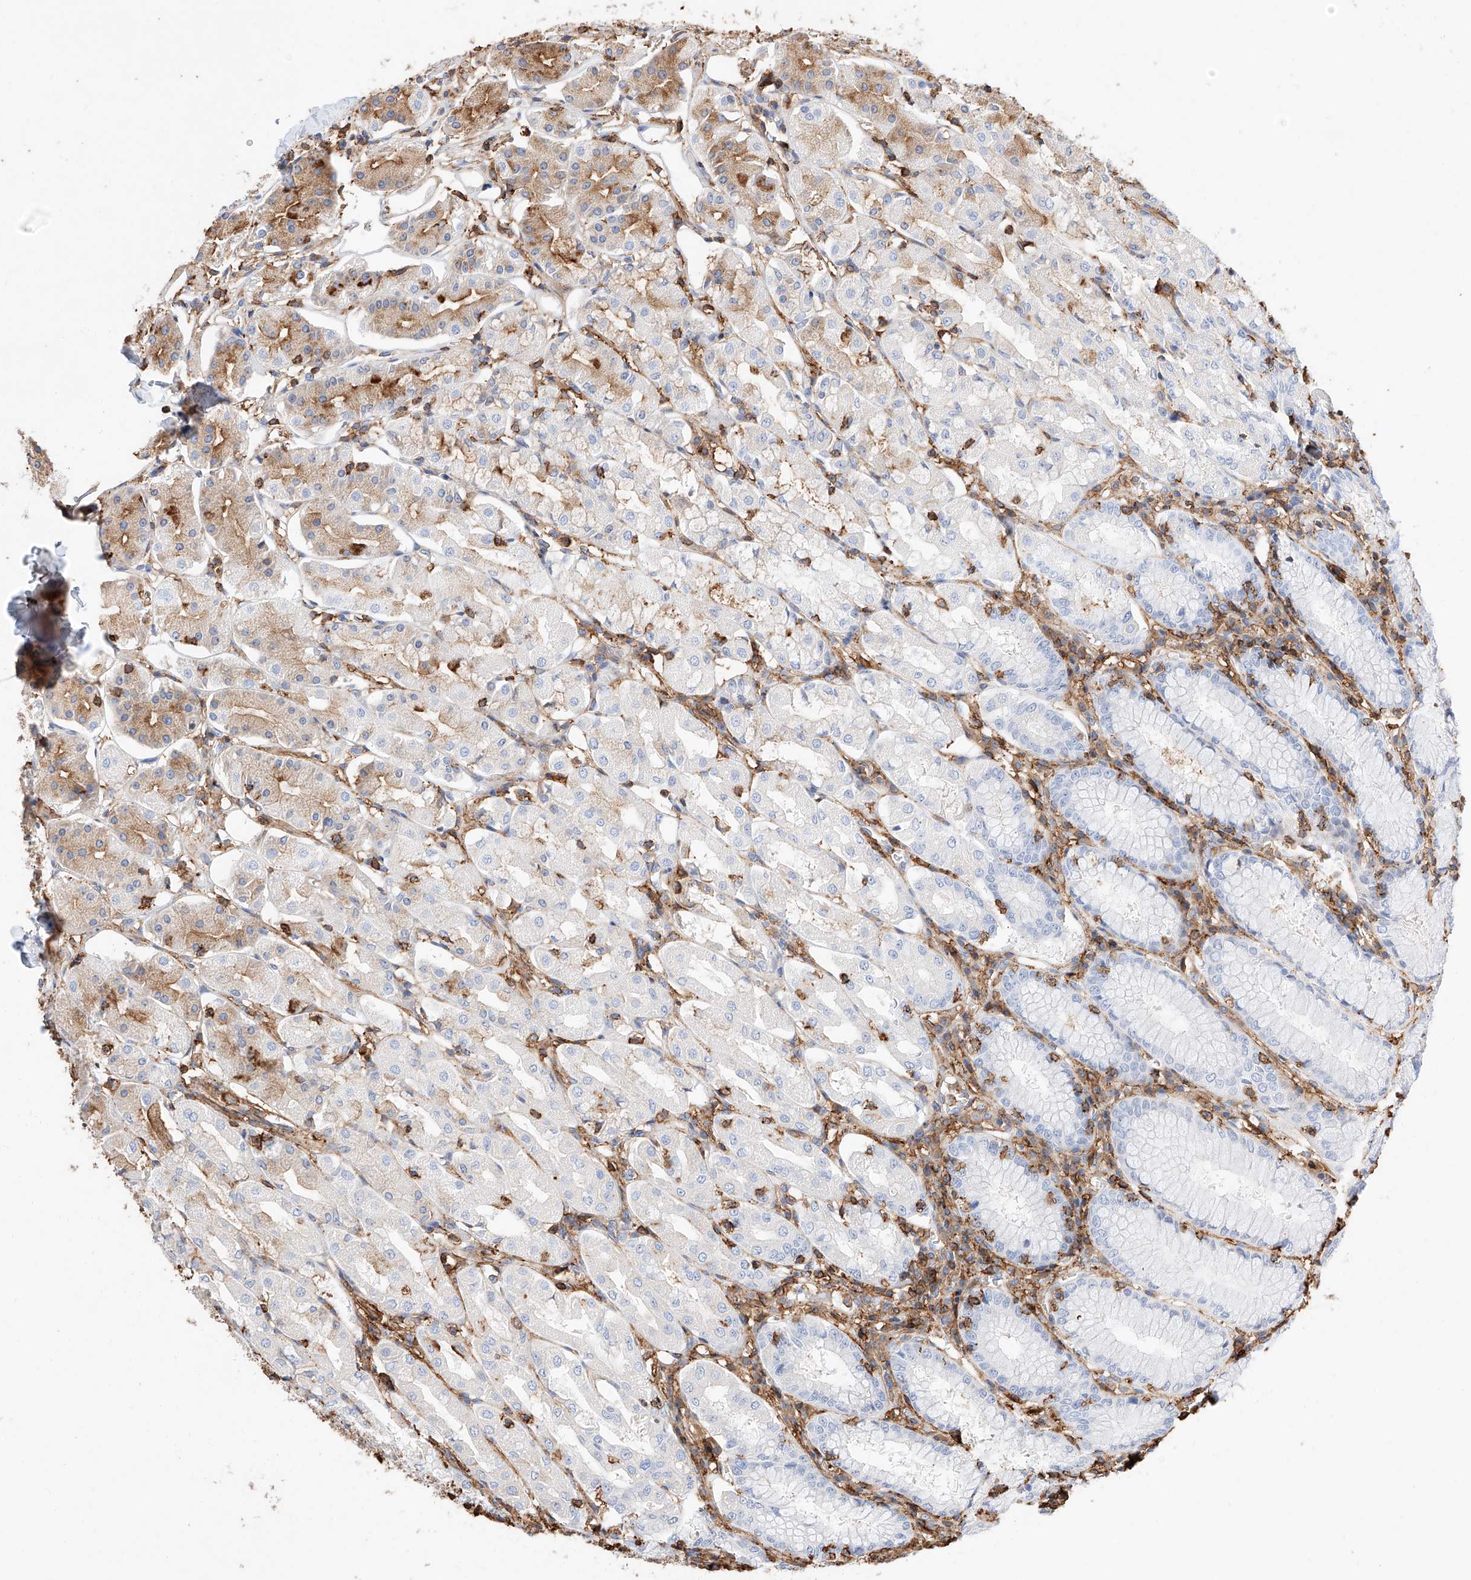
{"staining": {"intensity": "moderate", "quantity": "<25%", "location": "cytoplasmic/membranous"}, "tissue": "stomach", "cell_type": "Glandular cells", "image_type": "normal", "snomed": [{"axis": "morphology", "description": "Normal tissue, NOS"}, {"axis": "topography", "description": "Stomach, lower"}], "caption": "Protein staining exhibits moderate cytoplasmic/membranous positivity in approximately <25% of glandular cells in unremarkable stomach. The protein is stained brown, and the nuclei are stained in blue (DAB (3,3'-diaminobenzidine) IHC with brightfield microscopy, high magnification).", "gene": "WFS1", "patient": {"sex": "female", "age": 56}}